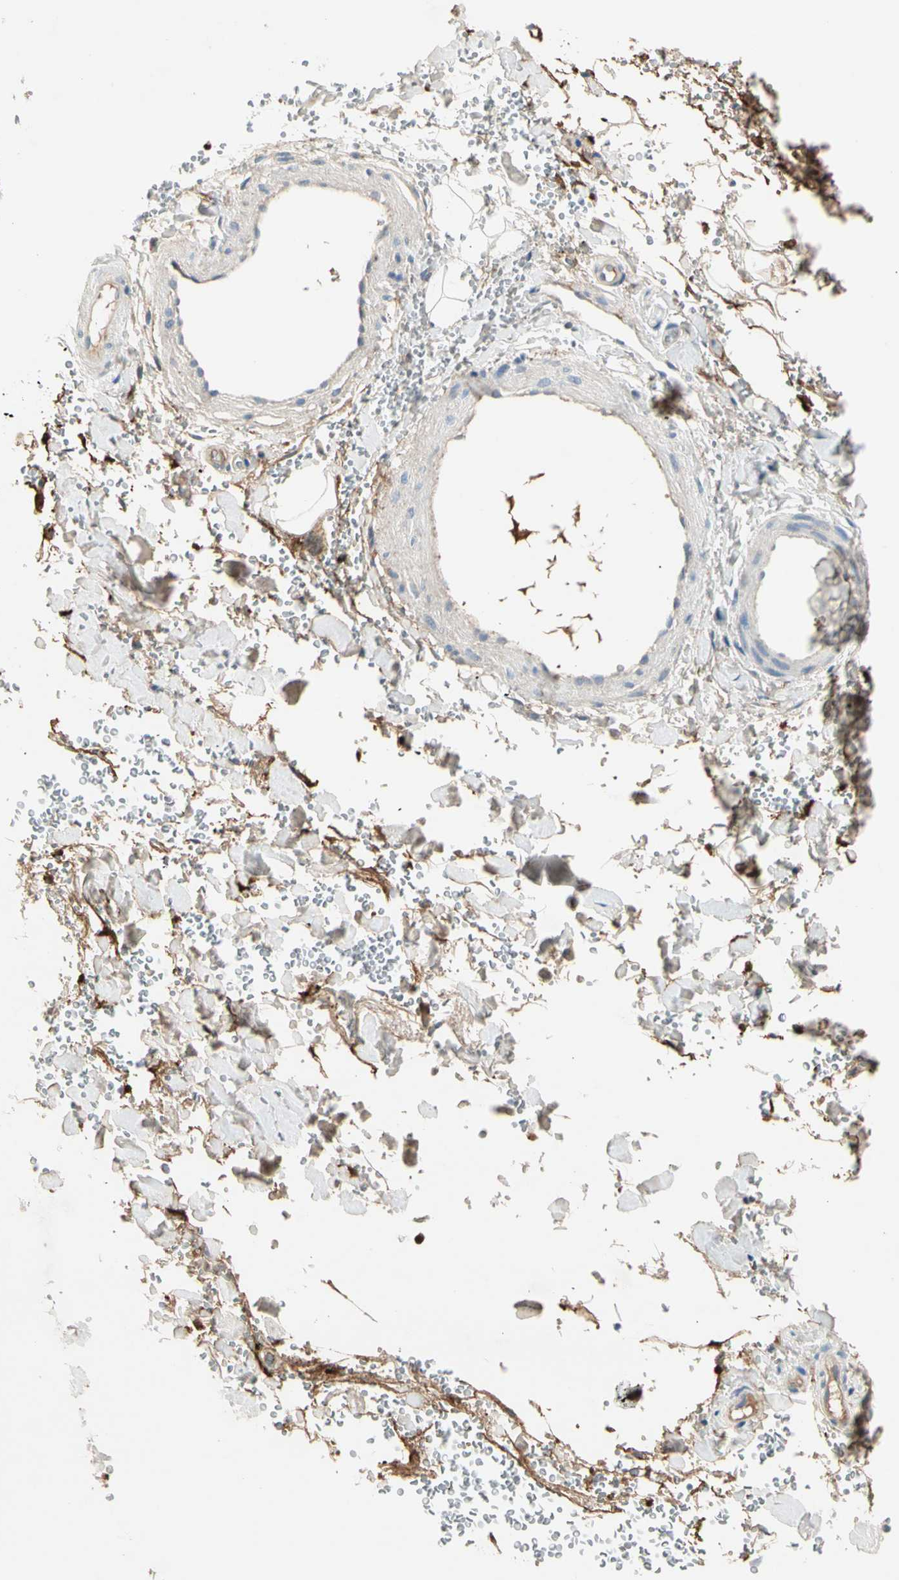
{"staining": {"intensity": "negative", "quantity": "none", "location": "none"}, "tissue": "adipose tissue", "cell_type": "Adipocytes", "image_type": "normal", "snomed": [{"axis": "morphology", "description": "Normal tissue, NOS"}, {"axis": "morphology", "description": "Carcinoma, NOS"}, {"axis": "topography", "description": "Pancreas"}, {"axis": "topography", "description": "Peripheral nerve tissue"}], "caption": "Immunohistochemistry (IHC) image of normal adipose tissue stained for a protein (brown), which reveals no positivity in adipocytes. (DAB IHC with hematoxylin counter stain).", "gene": "SERPIND1", "patient": {"sex": "female", "age": 29}}